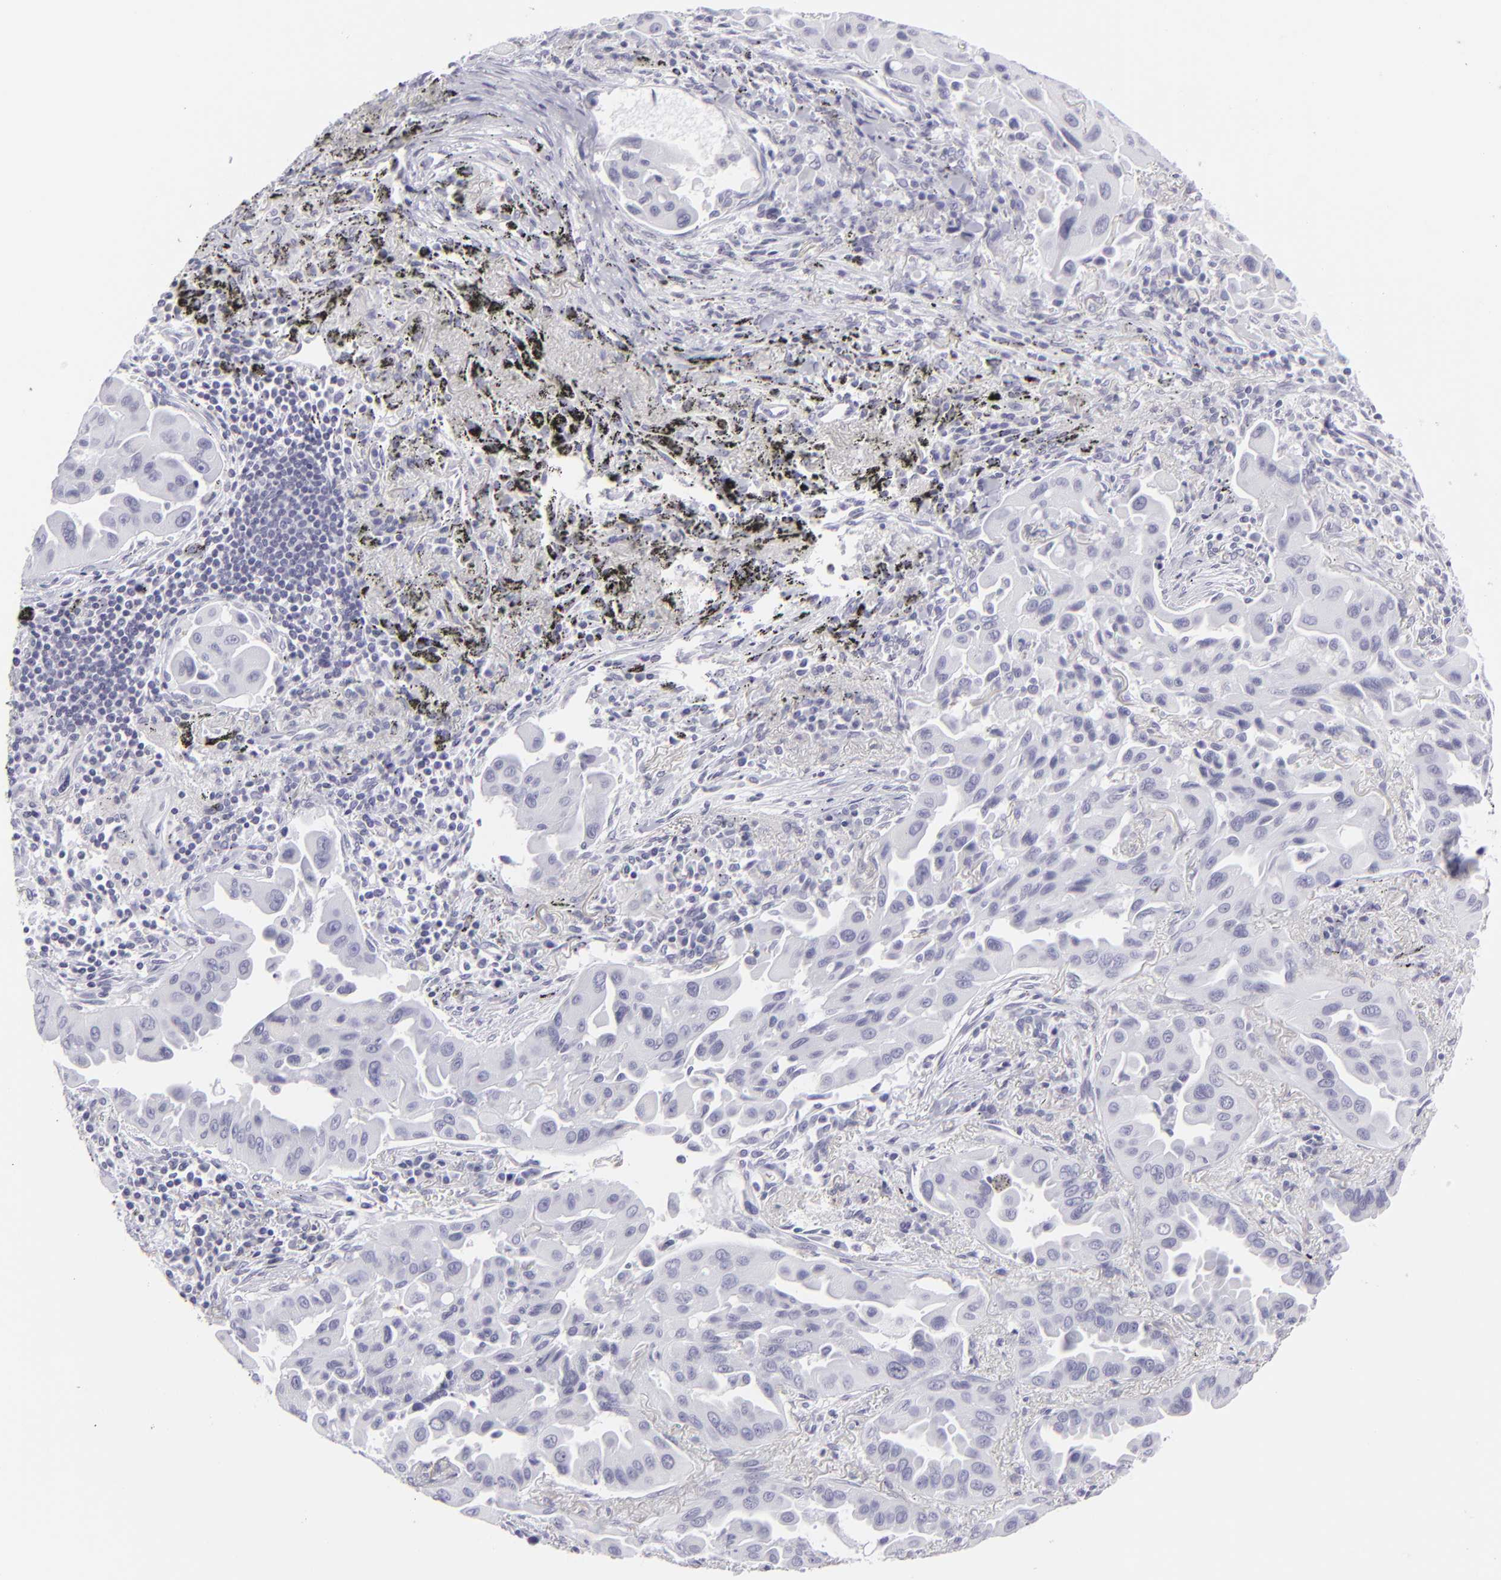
{"staining": {"intensity": "negative", "quantity": "none", "location": "none"}, "tissue": "lung cancer", "cell_type": "Tumor cells", "image_type": "cancer", "snomed": [{"axis": "morphology", "description": "Adenocarcinoma, NOS"}, {"axis": "topography", "description": "Lung"}], "caption": "An image of adenocarcinoma (lung) stained for a protein exhibits no brown staining in tumor cells.", "gene": "KRT1", "patient": {"sex": "male", "age": 68}}